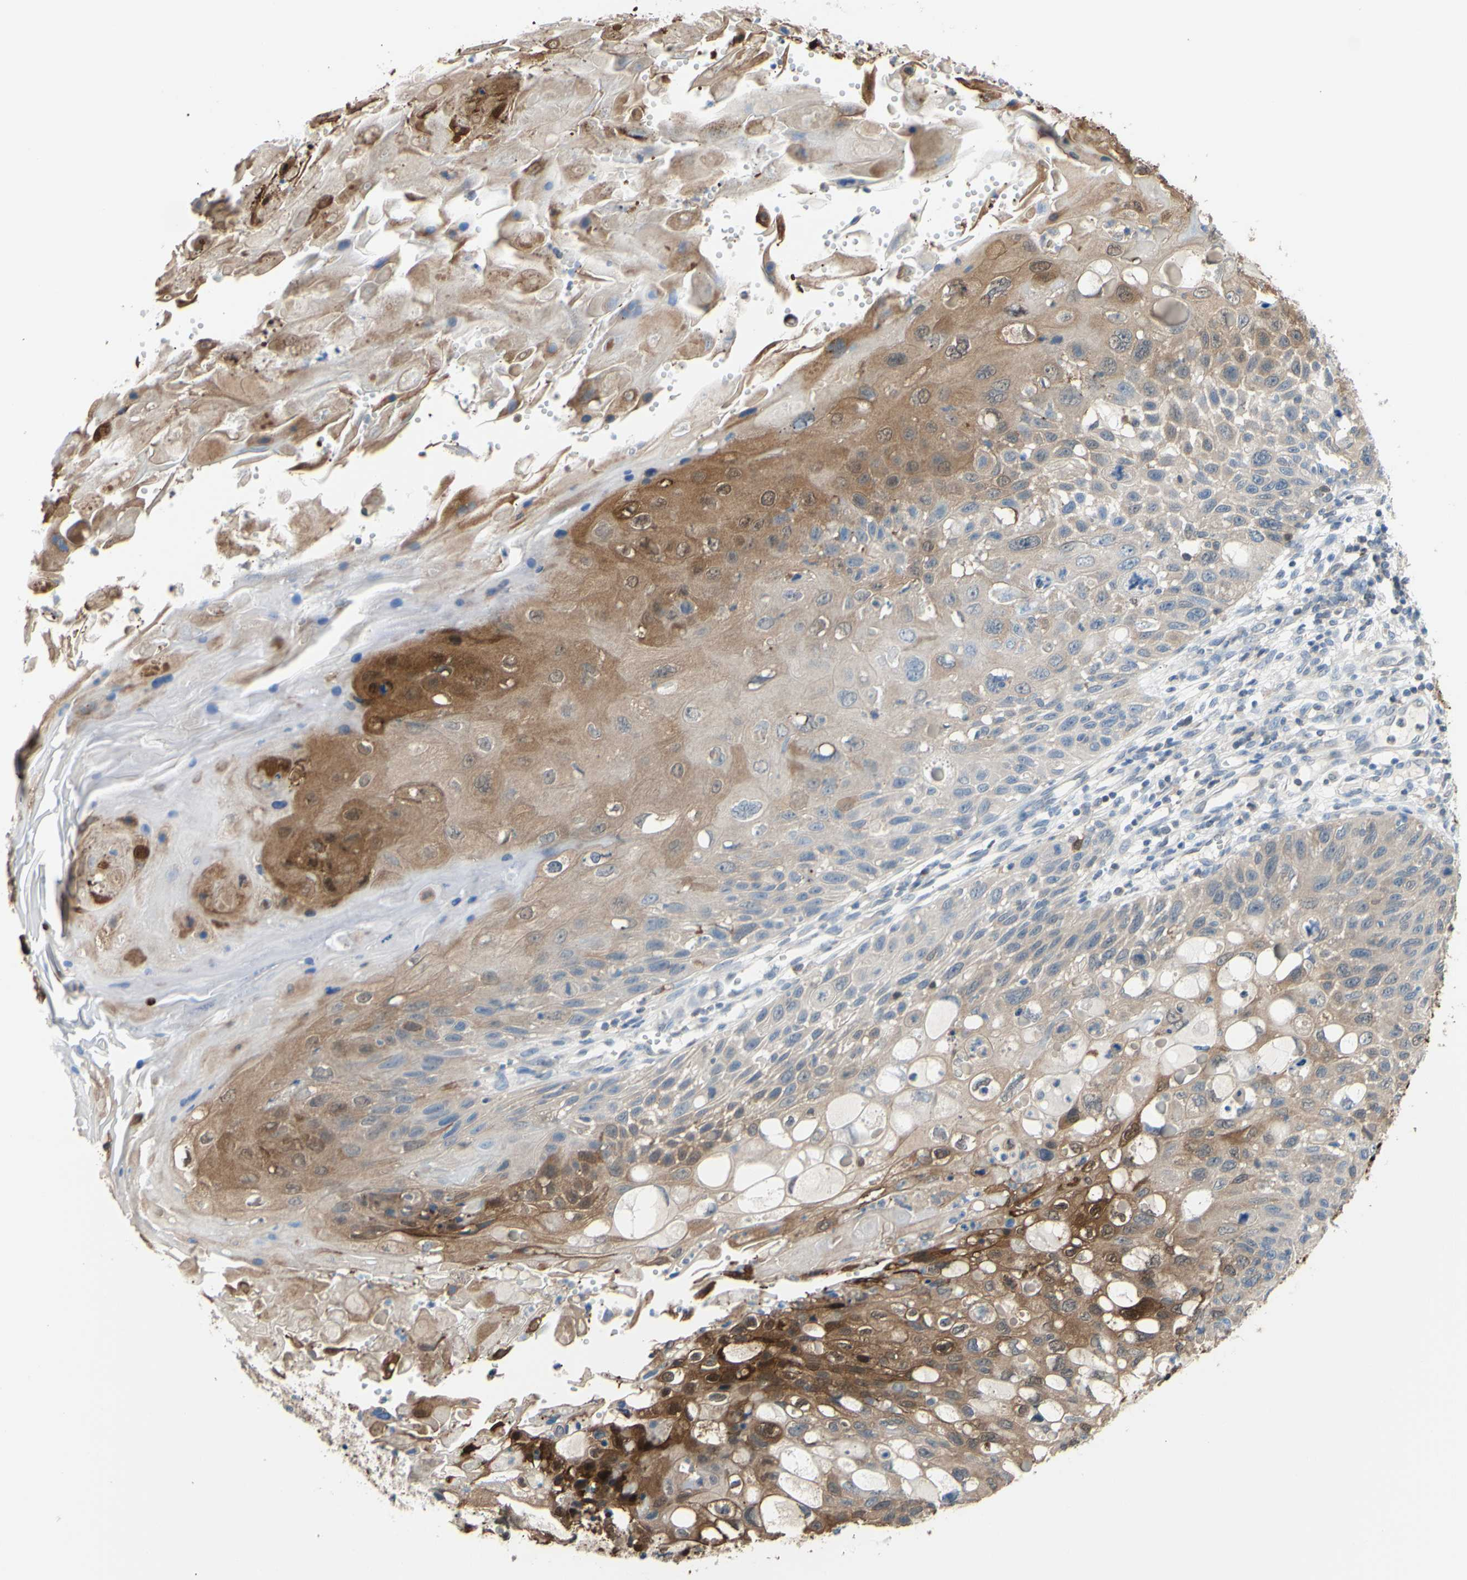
{"staining": {"intensity": "moderate", "quantity": ">75%", "location": "cytoplasmic/membranous"}, "tissue": "cervical cancer", "cell_type": "Tumor cells", "image_type": "cancer", "snomed": [{"axis": "morphology", "description": "Squamous cell carcinoma, NOS"}, {"axis": "topography", "description": "Cervix"}], "caption": "The photomicrograph demonstrates immunohistochemical staining of cervical cancer. There is moderate cytoplasmic/membranous expression is seen in about >75% of tumor cells.", "gene": "UPK3B", "patient": {"sex": "female", "age": 70}}